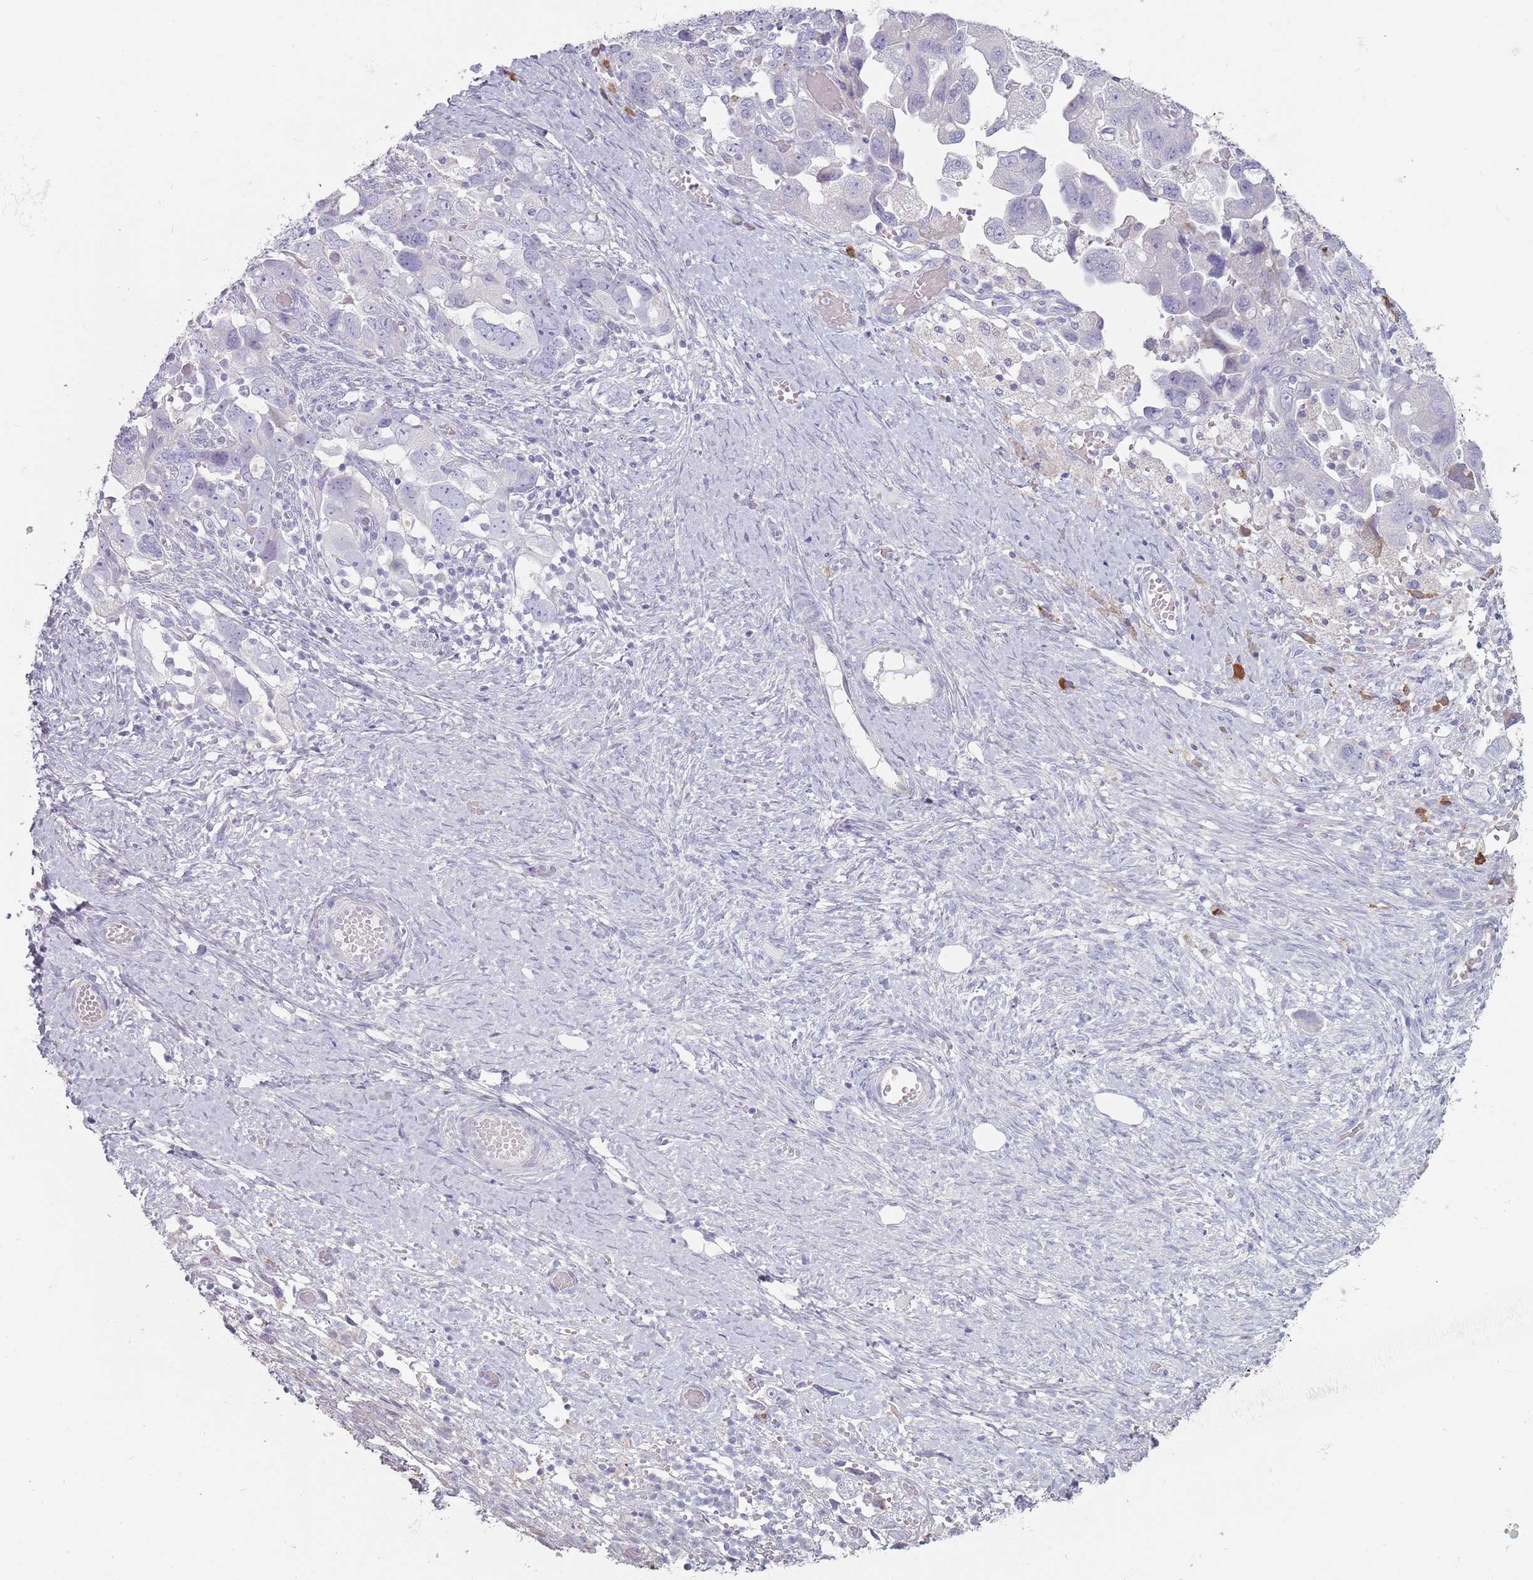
{"staining": {"intensity": "negative", "quantity": "none", "location": "none"}, "tissue": "ovarian cancer", "cell_type": "Tumor cells", "image_type": "cancer", "snomed": [{"axis": "morphology", "description": "Carcinoma, NOS"}, {"axis": "morphology", "description": "Cystadenocarcinoma, serous, NOS"}, {"axis": "topography", "description": "Ovary"}], "caption": "High power microscopy micrograph of an IHC image of serous cystadenocarcinoma (ovarian), revealing no significant positivity in tumor cells.", "gene": "DXO", "patient": {"sex": "female", "age": 69}}